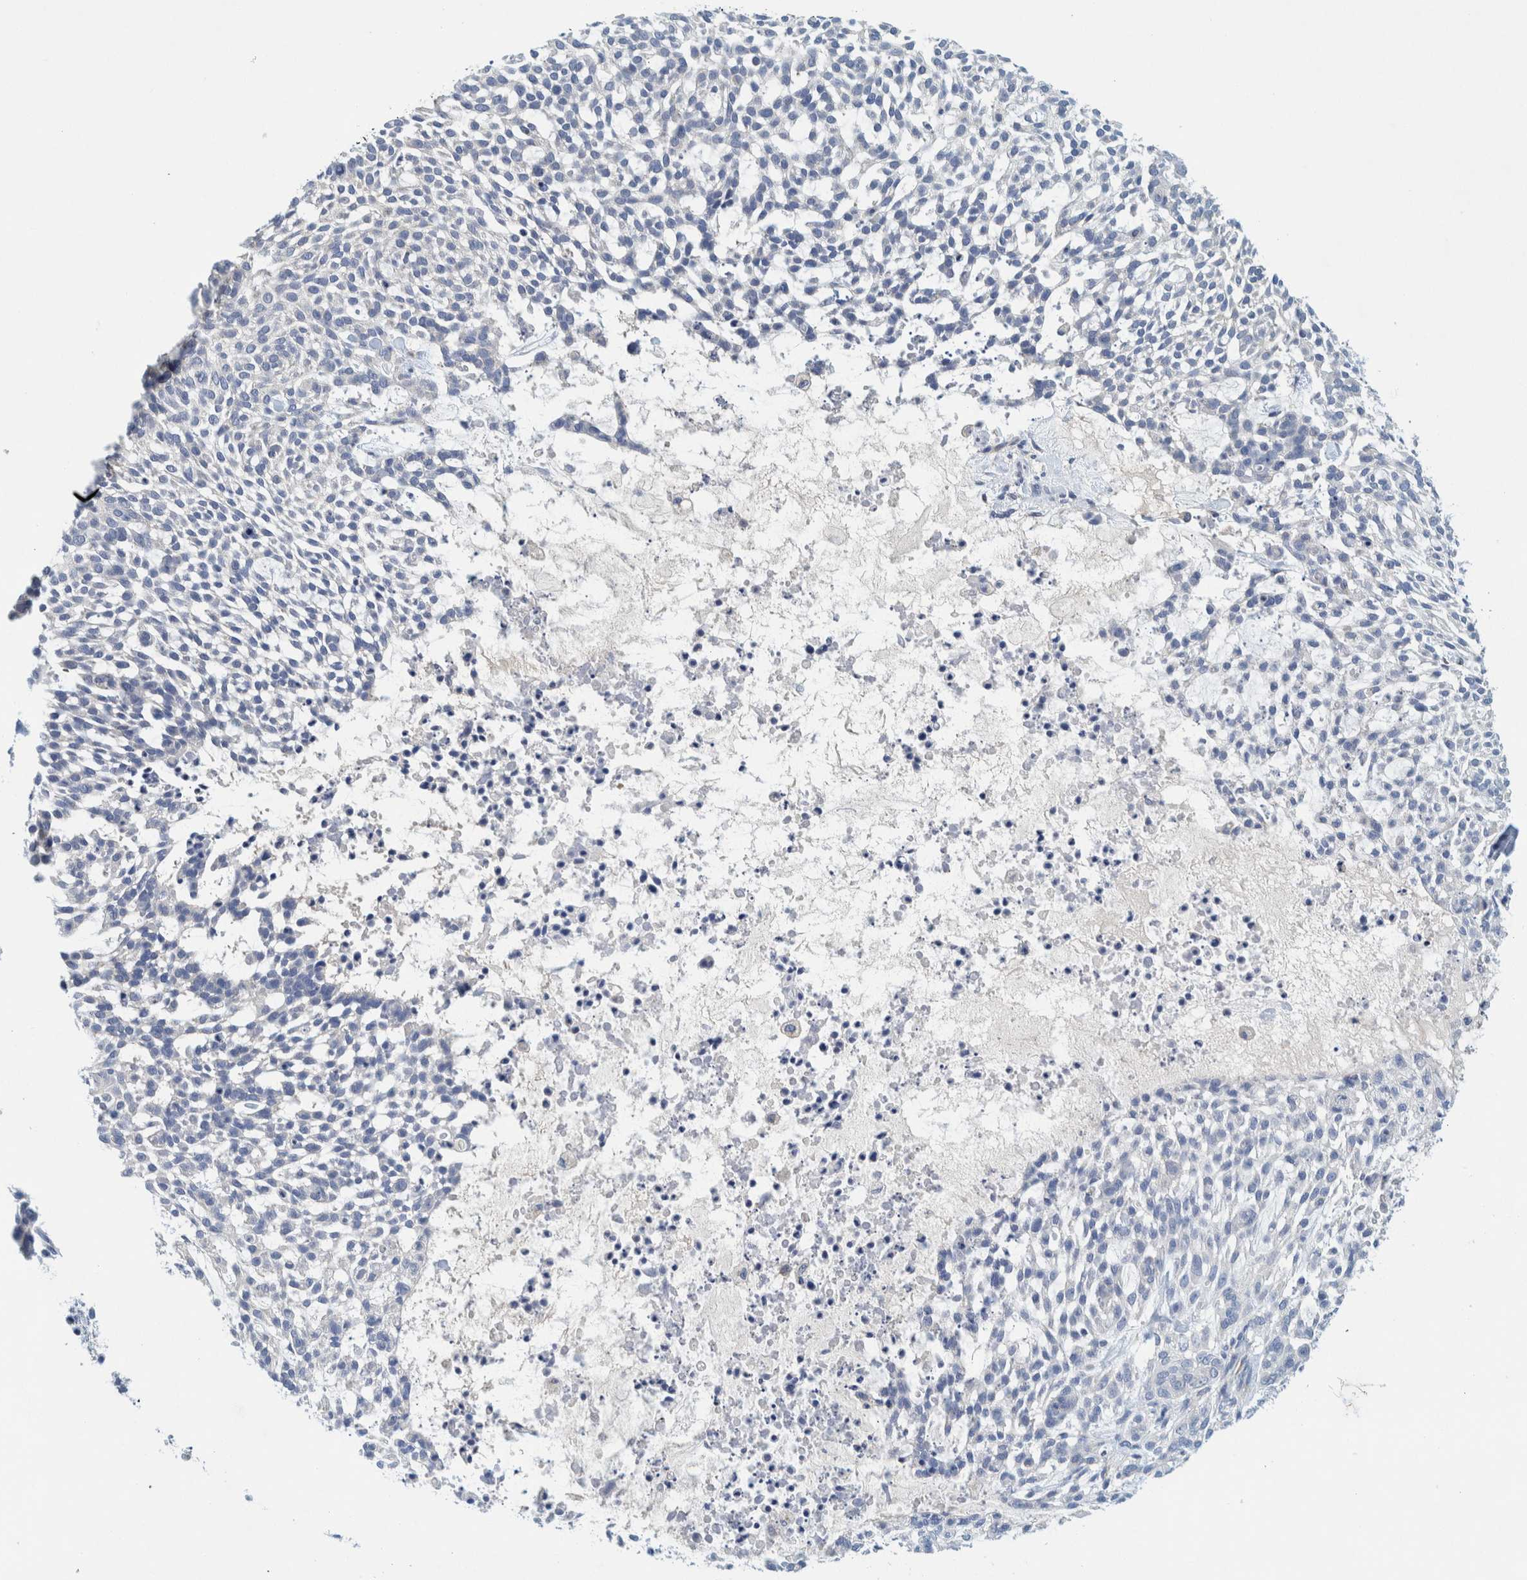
{"staining": {"intensity": "negative", "quantity": "none", "location": "none"}, "tissue": "skin cancer", "cell_type": "Tumor cells", "image_type": "cancer", "snomed": [{"axis": "morphology", "description": "Basal cell carcinoma"}, {"axis": "topography", "description": "Skin"}], "caption": "This is an IHC micrograph of human skin cancer (basal cell carcinoma). There is no expression in tumor cells.", "gene": "ZNF324B", "patient": {"sex": "female", "age": 64}}